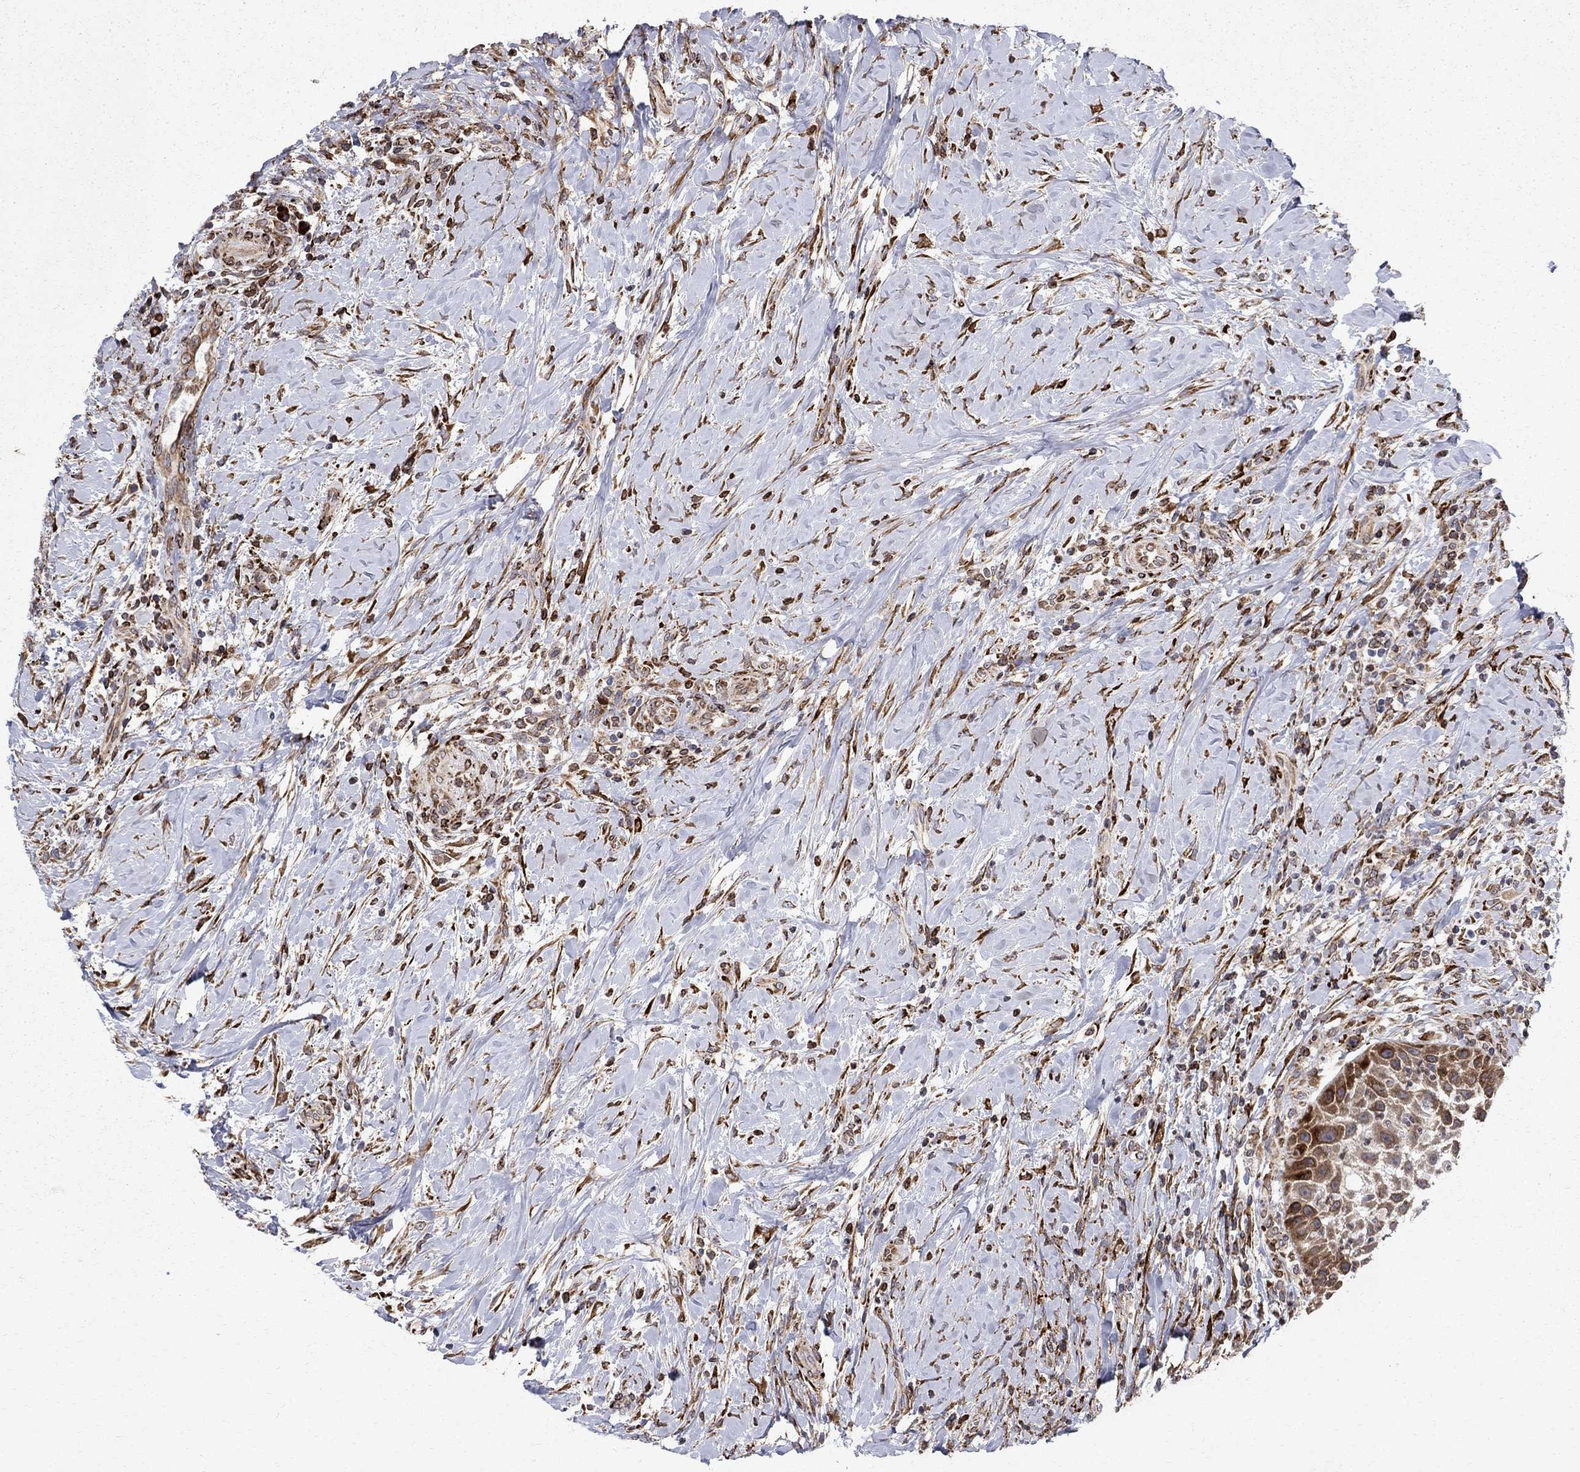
{"staining": {"intensity": "strong", "quantity": "<25%", "location": "cytoplasmic/membranous"}, "tissue": "head and neck cancer", "cell_type": "Tumor cells", "image_type": "cancer", "snomed": [{"axis": "morphology", "description": "Squamous cell carcinoma, NOS"}, {"axis": "topography", "description": "Head-Neck"}], "caption": "There is medium levels of strong cytoplasmic/membranous positivity in tumor cells of squamous cell carcinoma (head and neck), as demonstrated by immunohistochemical staining (brown color).", "gene": "CAB39L", "patient": {"sex": "male", "age": 69}}